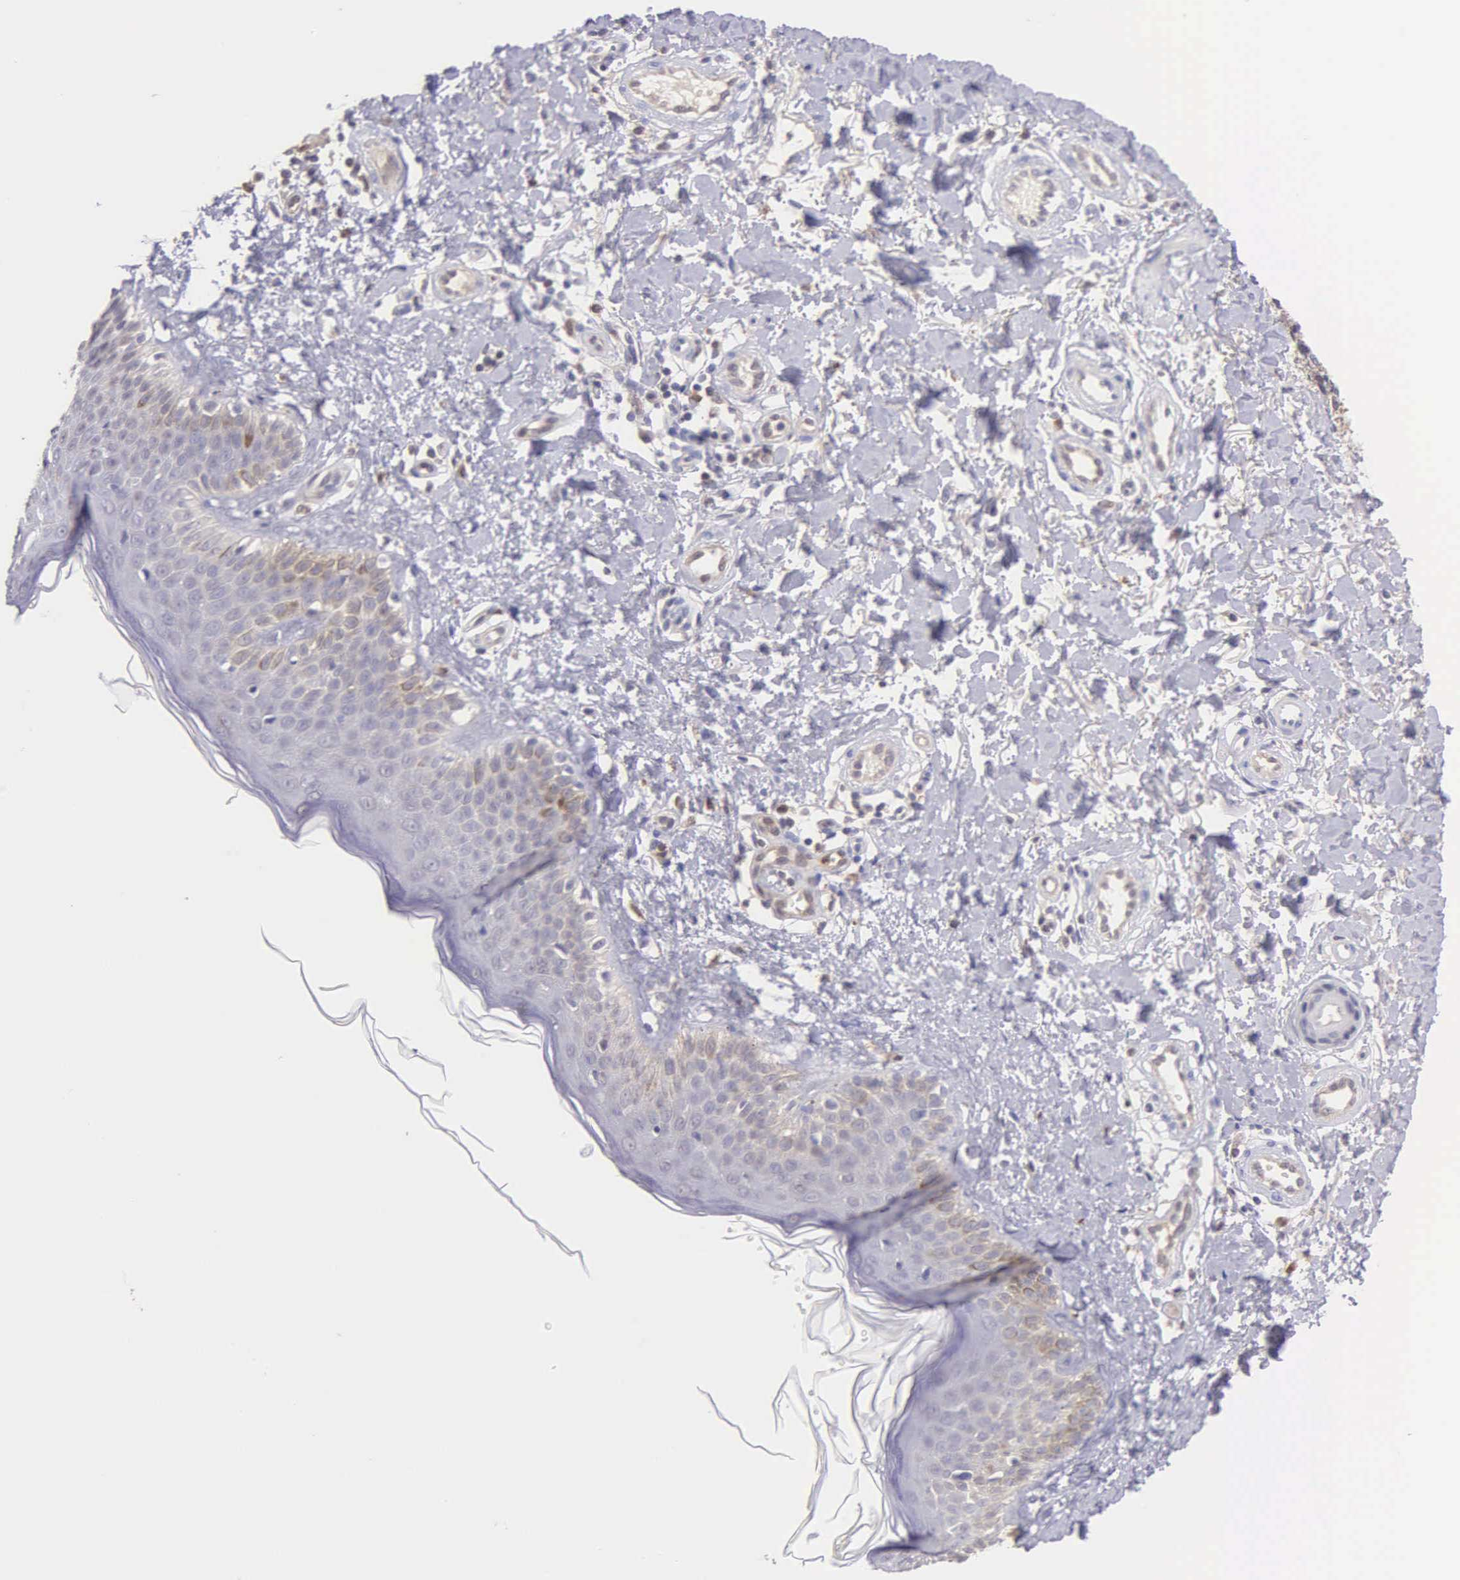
{"staining": {"intensity": "weak", "quantity": ">75%", "location": "cytoplasmic/membranous"}, "tissue": "melanoma", "cell_type": "Tumor cells", "image_type": "cancer", "snomed": [{"axis": "morphology", "description": "Malignant melanoma, NOS"}, {"axis": "topography", "description": "Skin"}], "caption": "High-power microscopy captured an immunohistochemistry image of melanoma, revealing weak cytoplasmic/membranous staining in about >75% of tumor cells. The protein is shown in brown color, while the nuclei are stained blue.", "gene": "BID", "patient": {"sex": "male", "age": 49}}